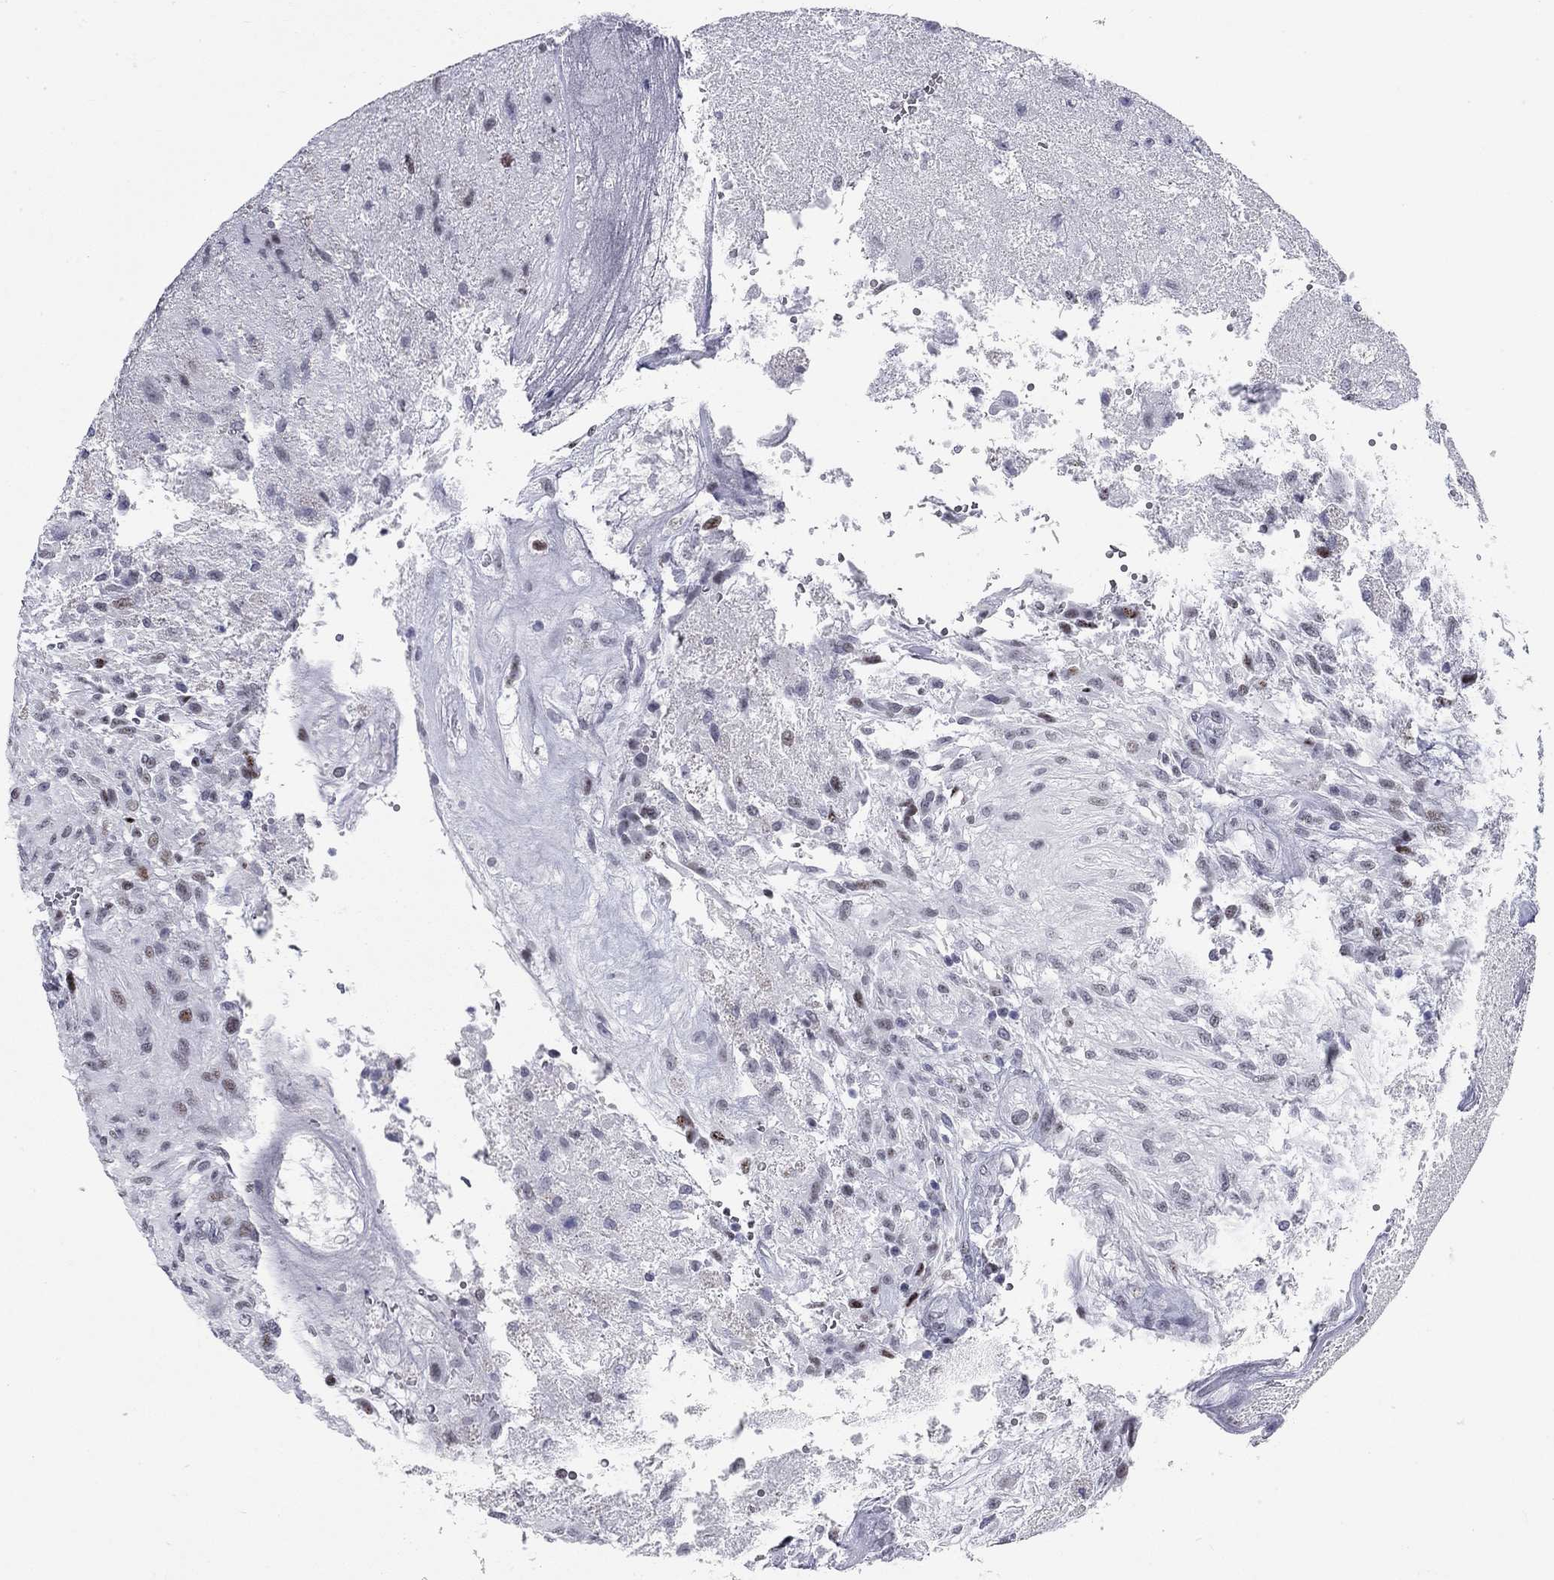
{"staining": {"intensity": "moderate", "quantity": "<25%", "location": "nuclear"}, "tissue": "glioma", "cell_type": "Tumor cells", "image_type": "cancer", "snomed": [{"axis": "morphology", "description": "Glioma, malignant, High grade"}, {"axis": "topography", "description": "Brain"}], "caption": "Immunohistochemical staining of high-grade glioma (malignant) shows low levels of moderate nuclear staining in approximately <25% of tumor cells.", "gene": "ASF1B", "patient": {"sex": "male", "age": 56}}